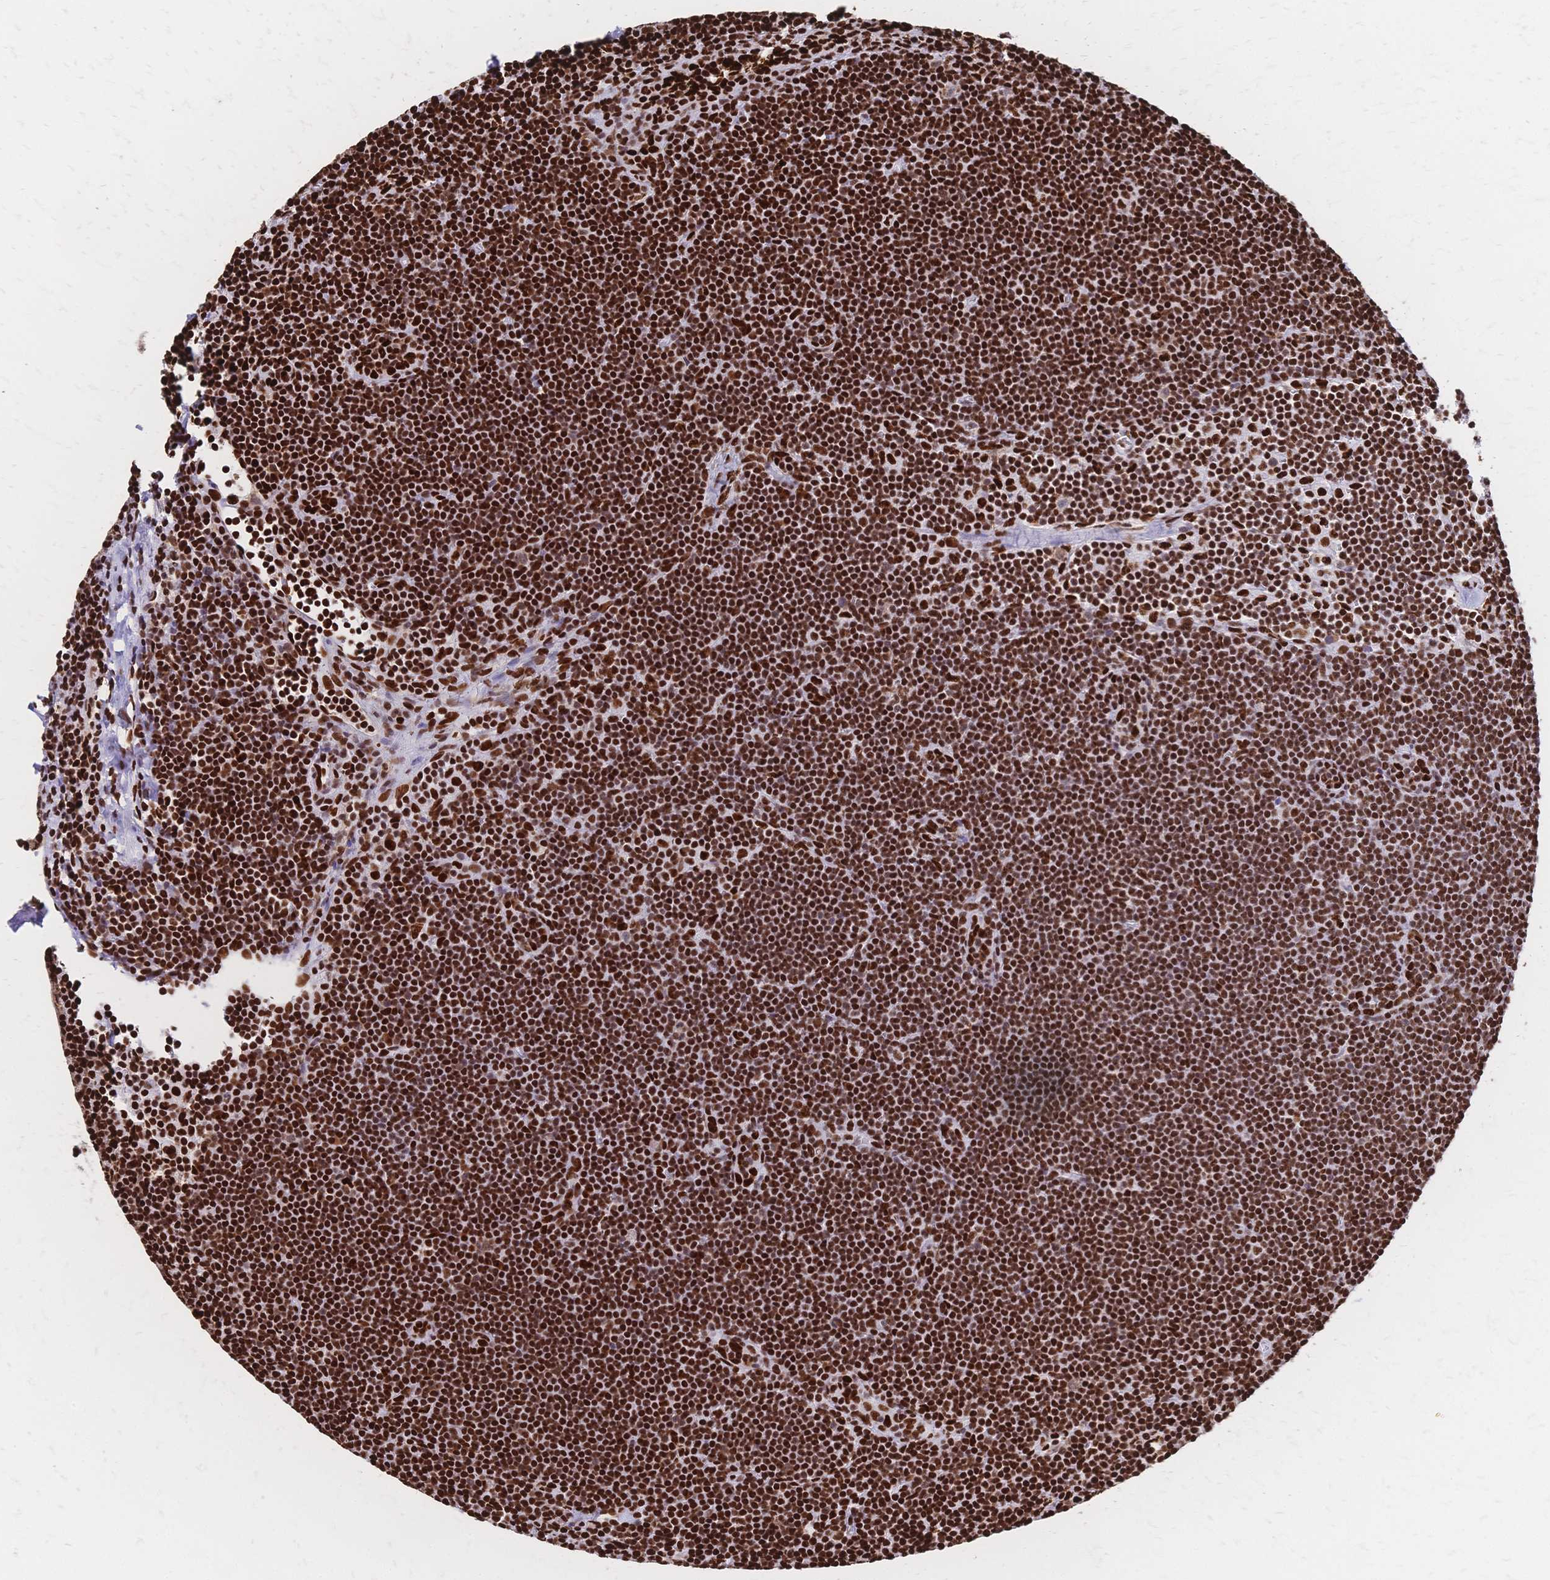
{"staining": {"intensity": "strong", "quantity": ">75%", "location": "nuclear"}, "tissue": "lymphoma", "cell_type": "Tumor cells", "image_type": "cancer", "snomed": [{"axis": "morphology", "description": "Malignant lymphoma, non-Hodgkin's type, Low grade"}, {"axis": "topography", "description": "Lymph node"}], "caption": "Protein staining reveals strong nuclear staining in approximately >75% of tumor cells in lymphoma.", "gene": "HDGF", "patient": {"sex": "female", "age": 73}}